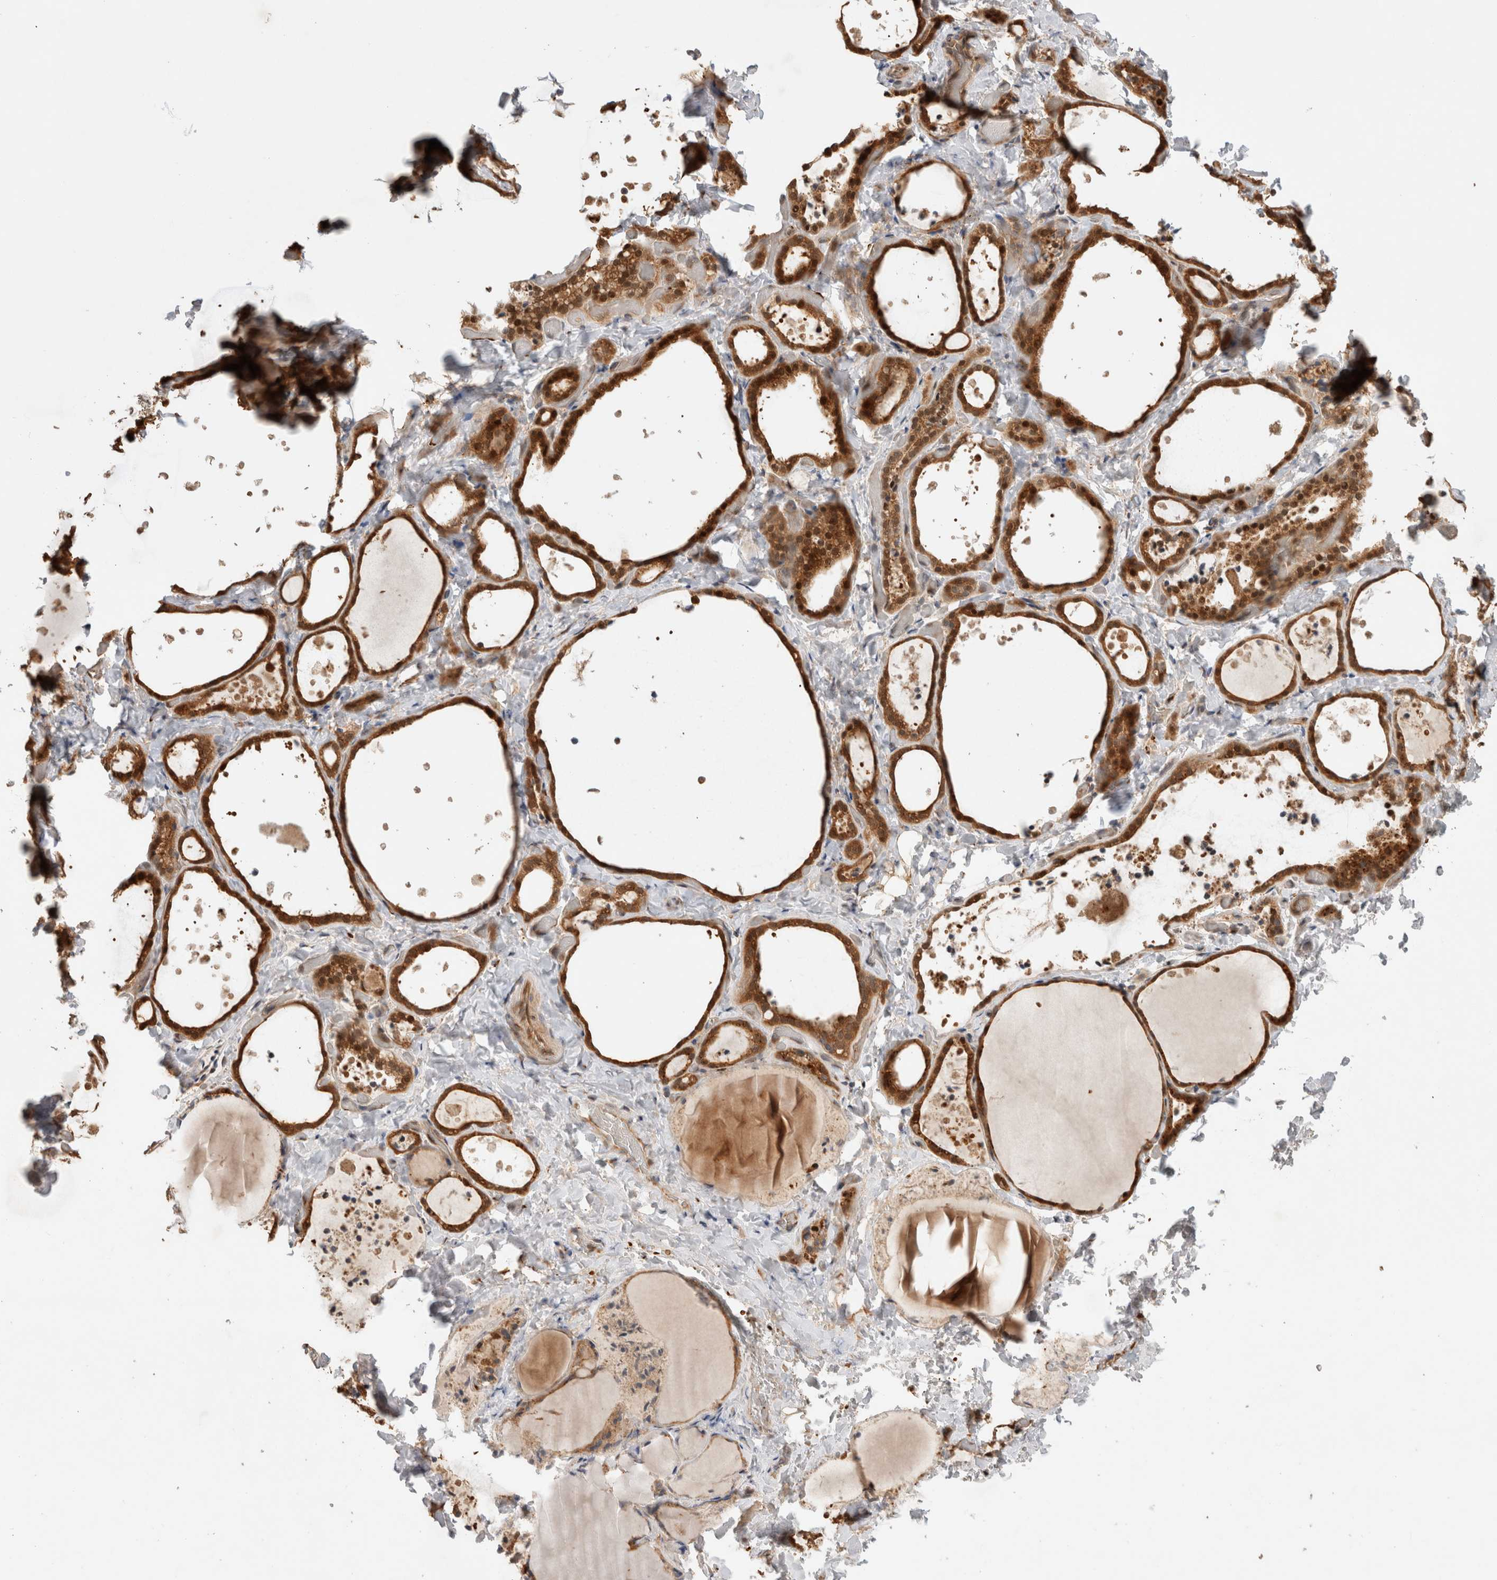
{"staining": {"intensity": "strong", "quantity": ">75%", "location": "cytoplasmic/membranous,nuclear"}, "tissue": "thyroid gland", "cell_type": "Glandular cells", "image_type": "normal", "snomed": [{"axis": "morphology", "description": "Normal tissue, NOS"}, {"axis": "topography", "description": "Thyroid gland"}], "caption": "IHC (DAB (3,3'-diaminobenzidine)) staining of benign human thyroid gland shows strong cytoplasmic/membranous,nuclear protein positivity in about >75% of glandular cells.", "gene": "OTUD6B", "patient": {"sex": "female", "age": 44}}